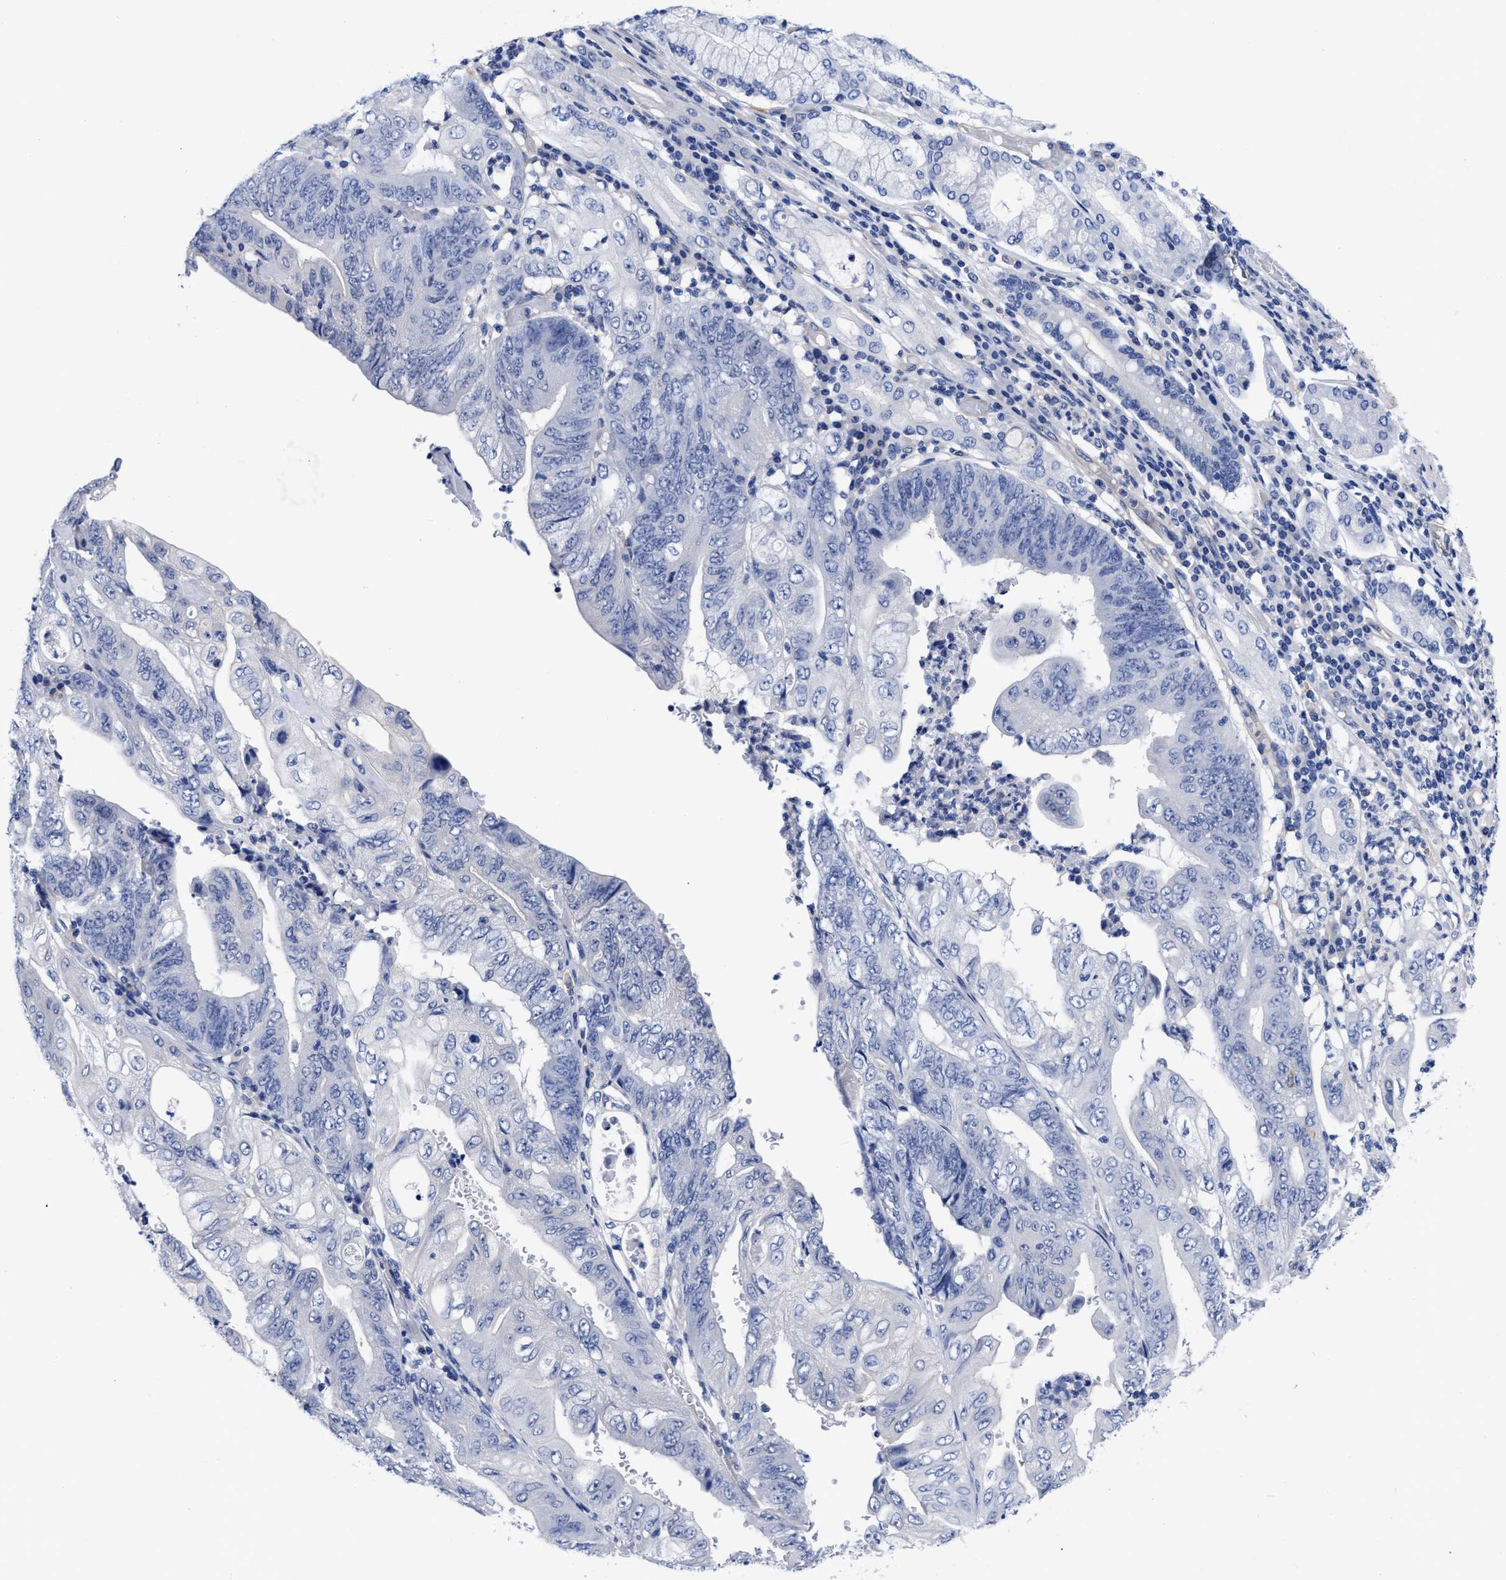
{"staining": {"intensity": "negative", "quantity": "none", "location": "none"}, "tissue": "stomach cancer", "cell_type": "Tumor cells", "image_type": "cancer", "snomed": [{"axis": "morphology", "description": "Adenocarcinoma, NOS"}, {"axis": "topography", "description": "Stomach"}], "caption": "High magnification brightfield microscopy of stomach cancer stained with DAB (3,3'-diaminobenzidine) (brown) and counterstained with hematoxylin (blue): tumor cells show no significant expression. (DAB (3,3'-diaminobenzidine) IHC with hematoxylin counter stain).", "gene": "IRAG2", "patient": {"sex": "female", "age": 73}}